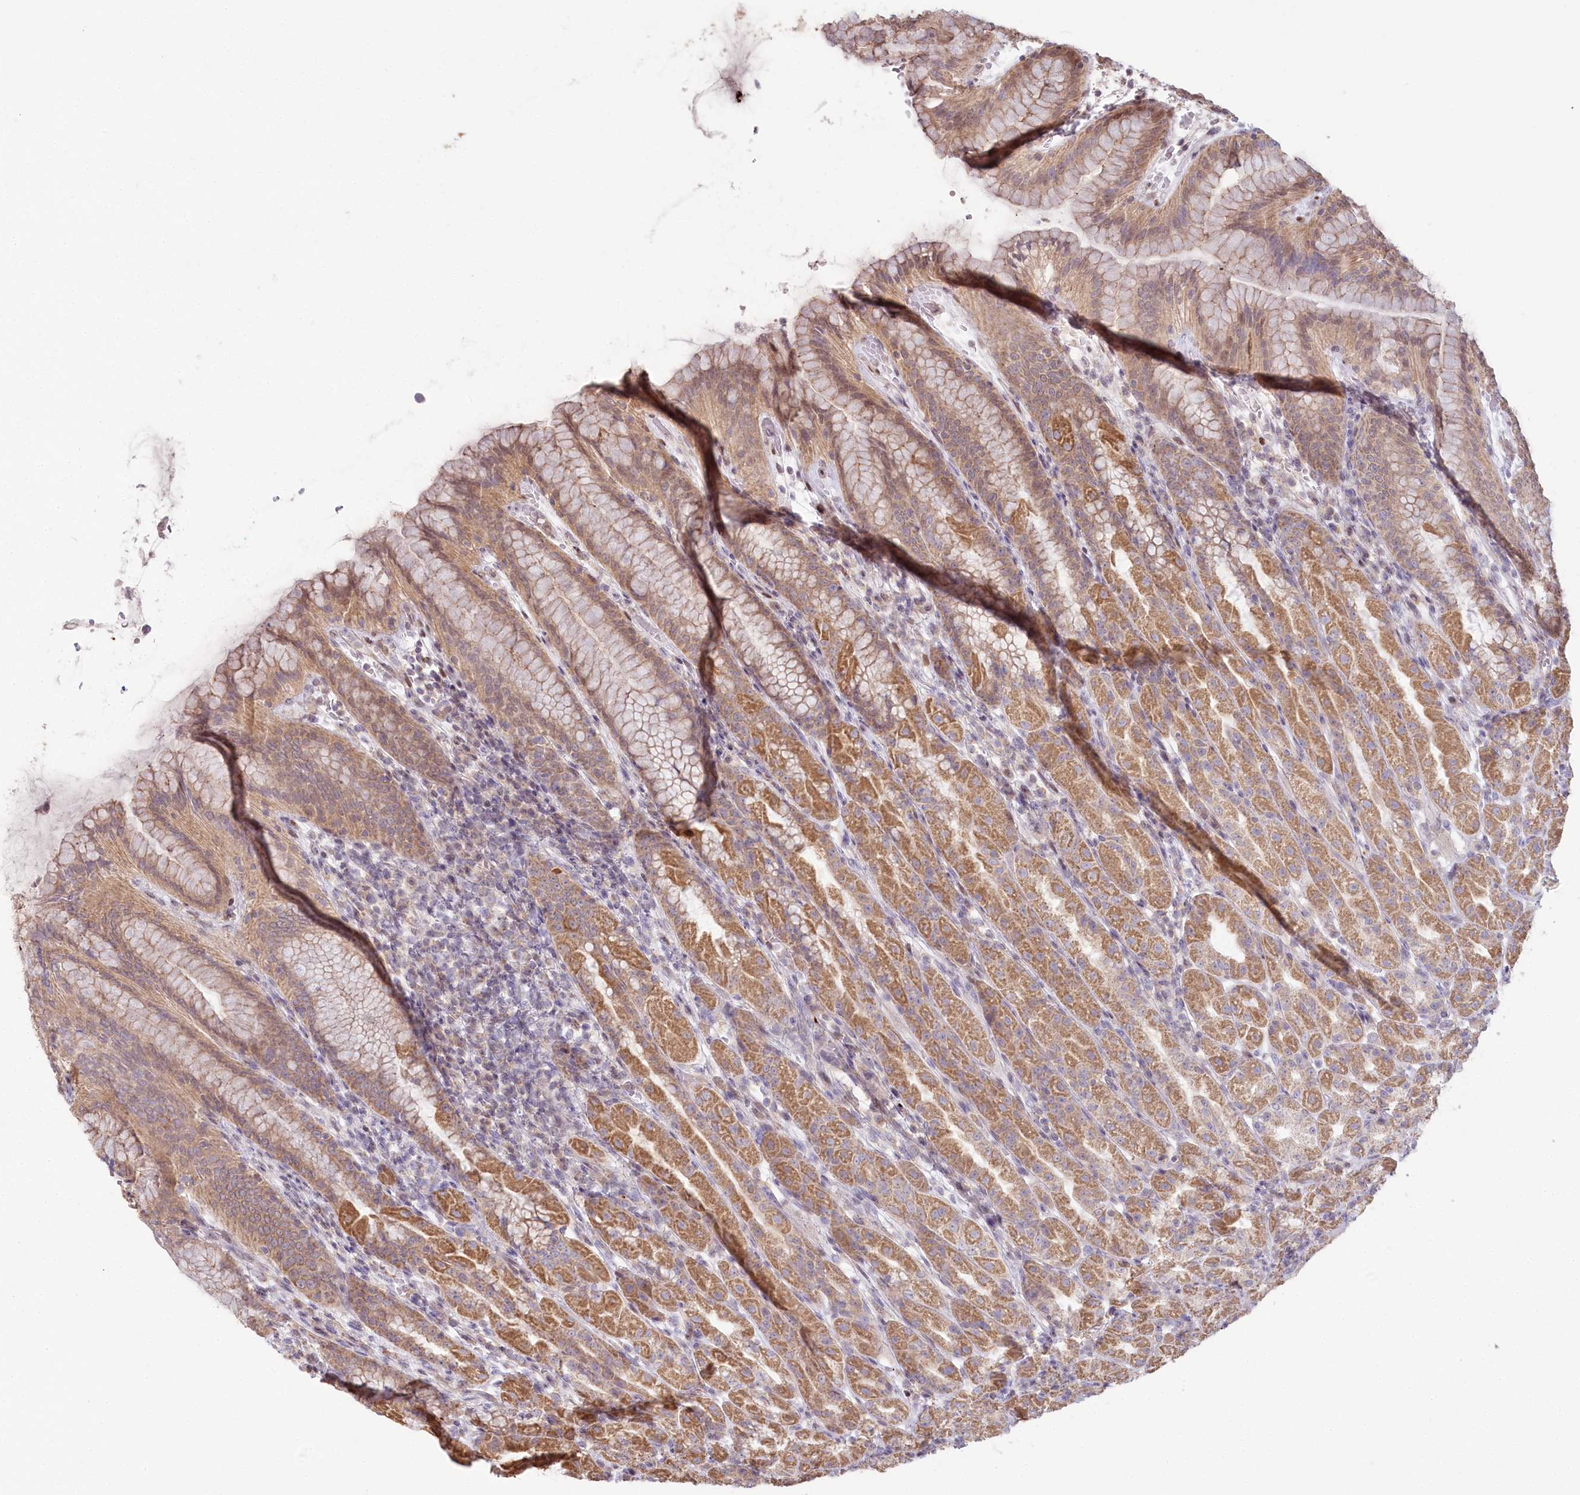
{"staining": {"intensity": "moderate", "quantity": ">75%", "location": "cytoplasmic/membranous"}, "tissue": "stomach", "cell_type": "Glandular cells", "image_type": "normal", "snomed": [{"axis": "morphology", "description": "Normal tissue, NOS"}, {"axis": "topography", "description": "Stomach"}], "caption": "This image exhibits immunohistochemistry (IHC) staining of unremarkable human stomach, with medium moderate cytoplasmic/membranous staining in about >75% of glandular cells.", "gene": "PYURF", "patient": {"sex": "female", "age": 79}}